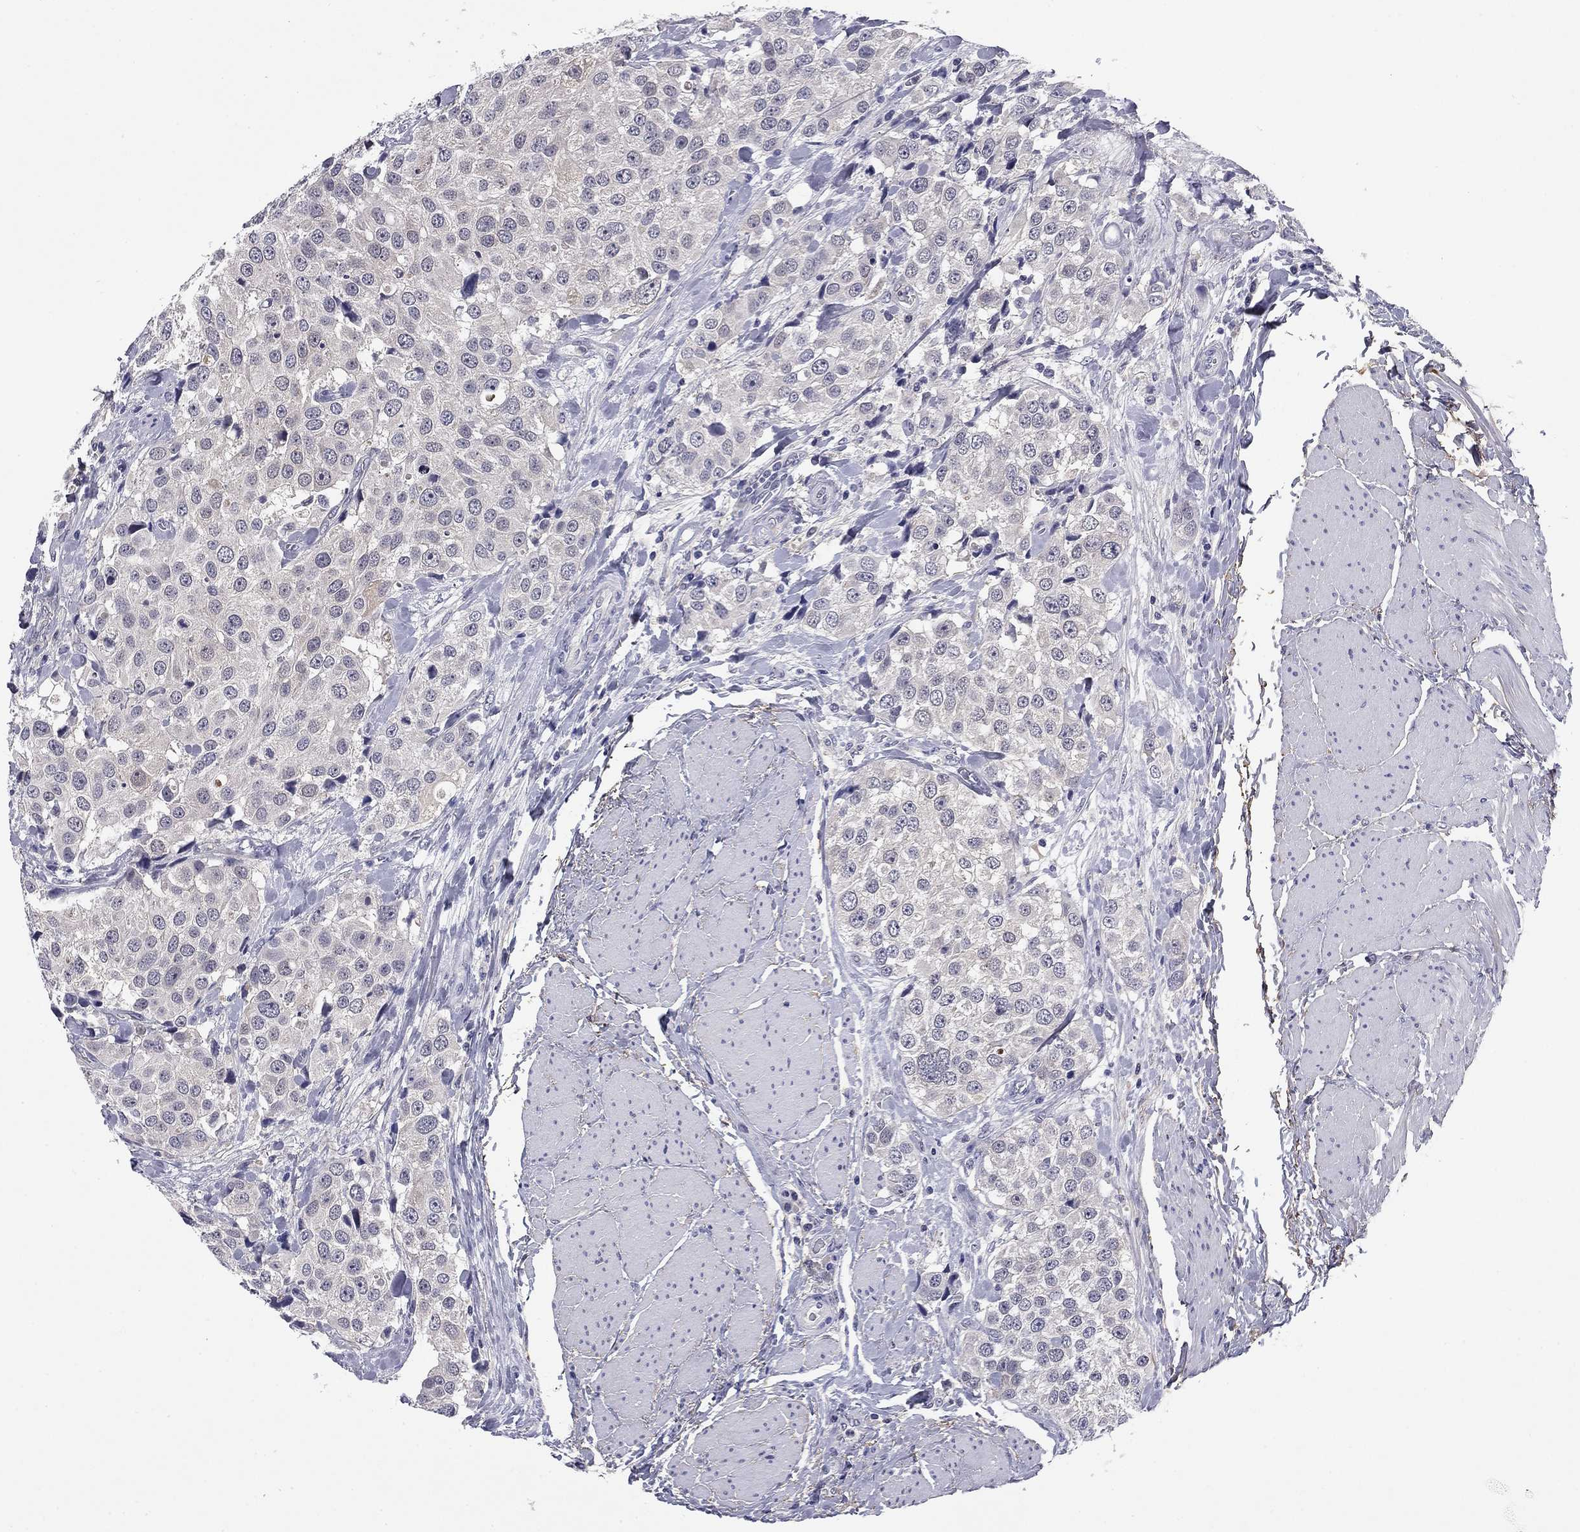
{"staining": {"intensity": "negative", "quantity": "none", "location": "none"}, "tissue": "urothelial cancer", "cell_type": "Tumor cells", "image_type": "cancer", "snomed": [{"axis": "morphology", "description": "Urothelial carcinoma, High grade"}, {"axis": "topography", "description": "Urinary bladder"}], "caption": "Image shows no protein positivity in tumor cells of urothelial cancer tissue.", "gene": "REXO5", "patient": {"sex": "female", "age": 64}}